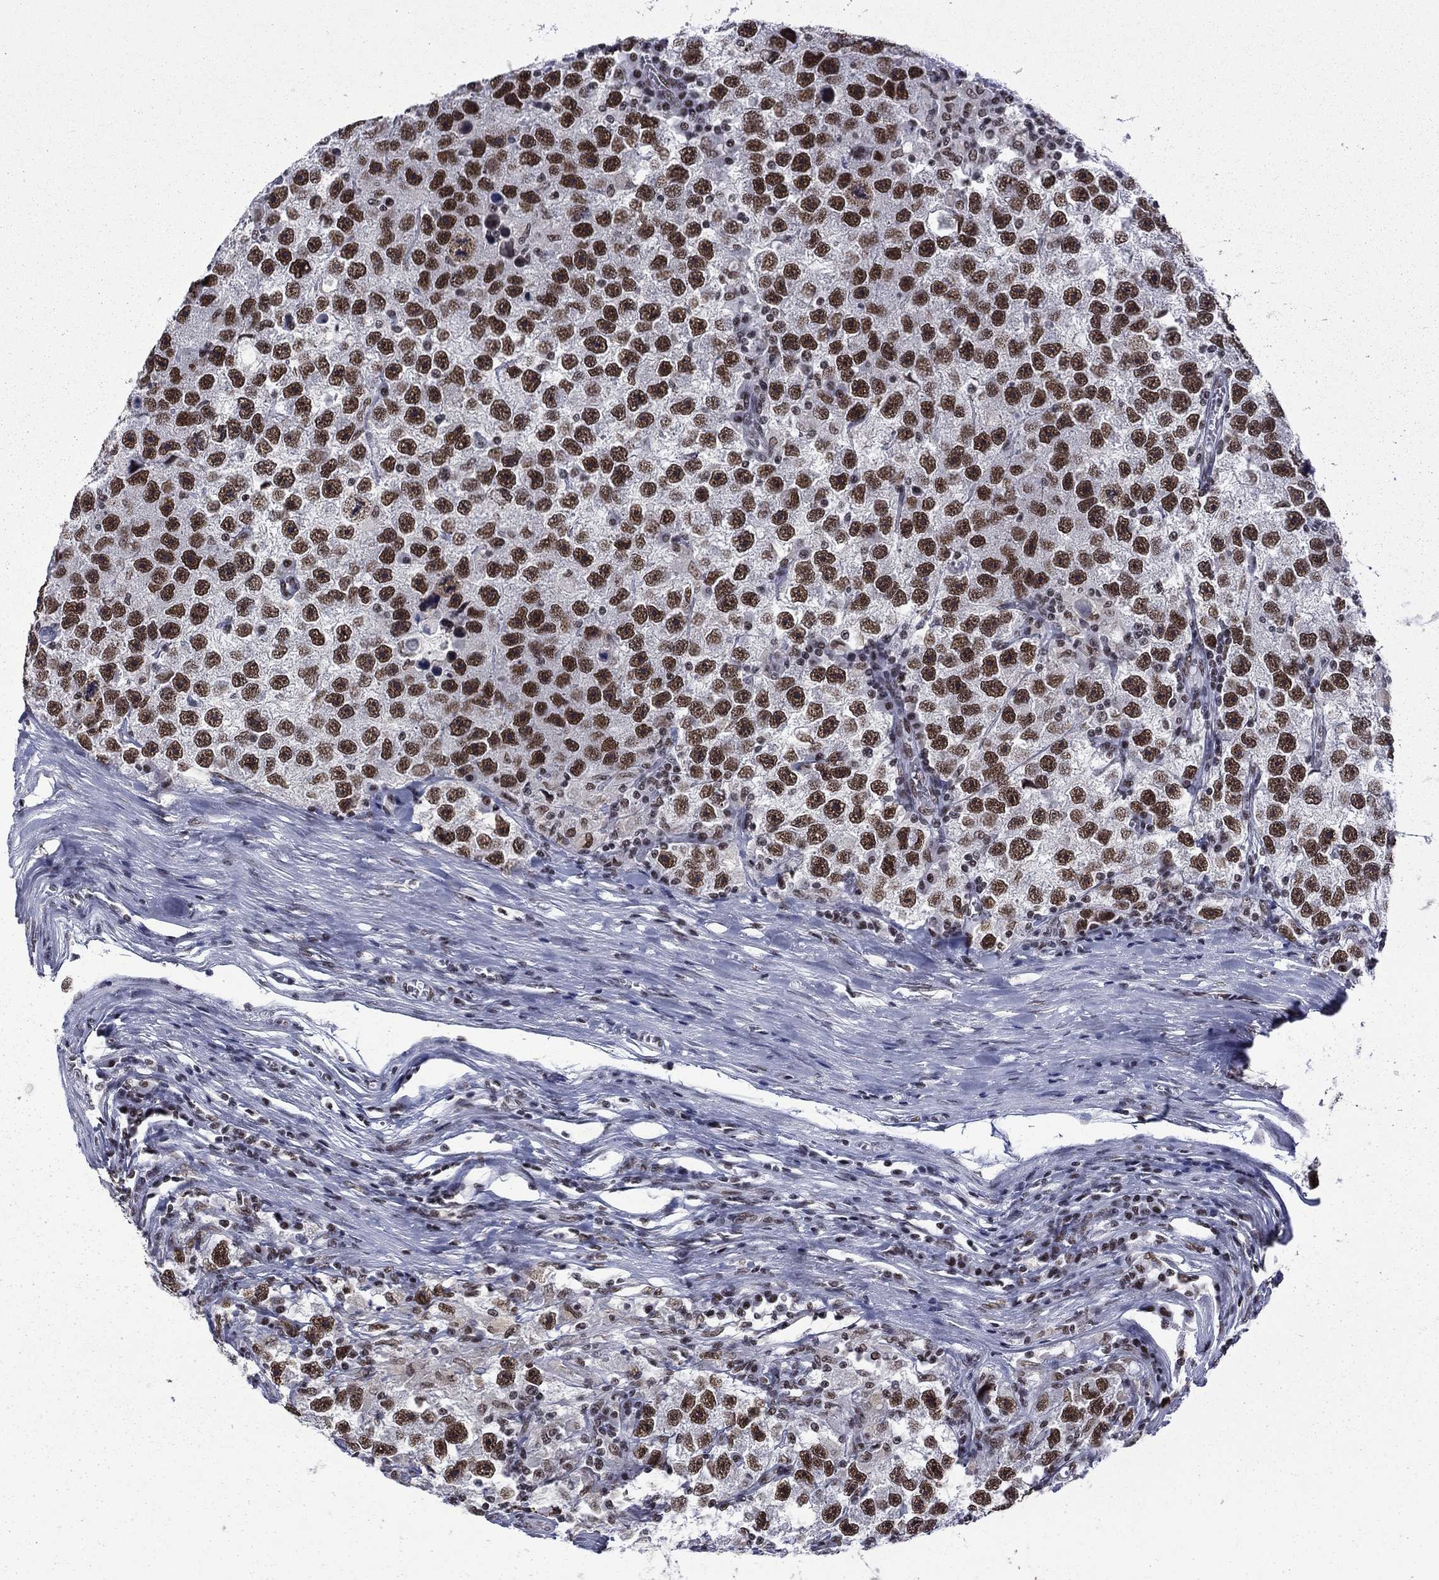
{"staining": {"intensity": "strong", "quantity": ">75%", "location": "nuclear"}, "tissue": "testis cancer", "cell_type": "Tumor cells", "image_type": "cancer", "snomed": [{"axis": "morphology", "description": "Seminoma, NOS"}, {"axis": "topography", "description": "Testis"}], "caption": "Testis cancer (seminoma) tissue reveals strong nuclear staining in approximately >75% of tumor cells, visualized by immunohistochemistry.", "gene": "ETV5", "patient": {"sex": "male", "age": 26}}